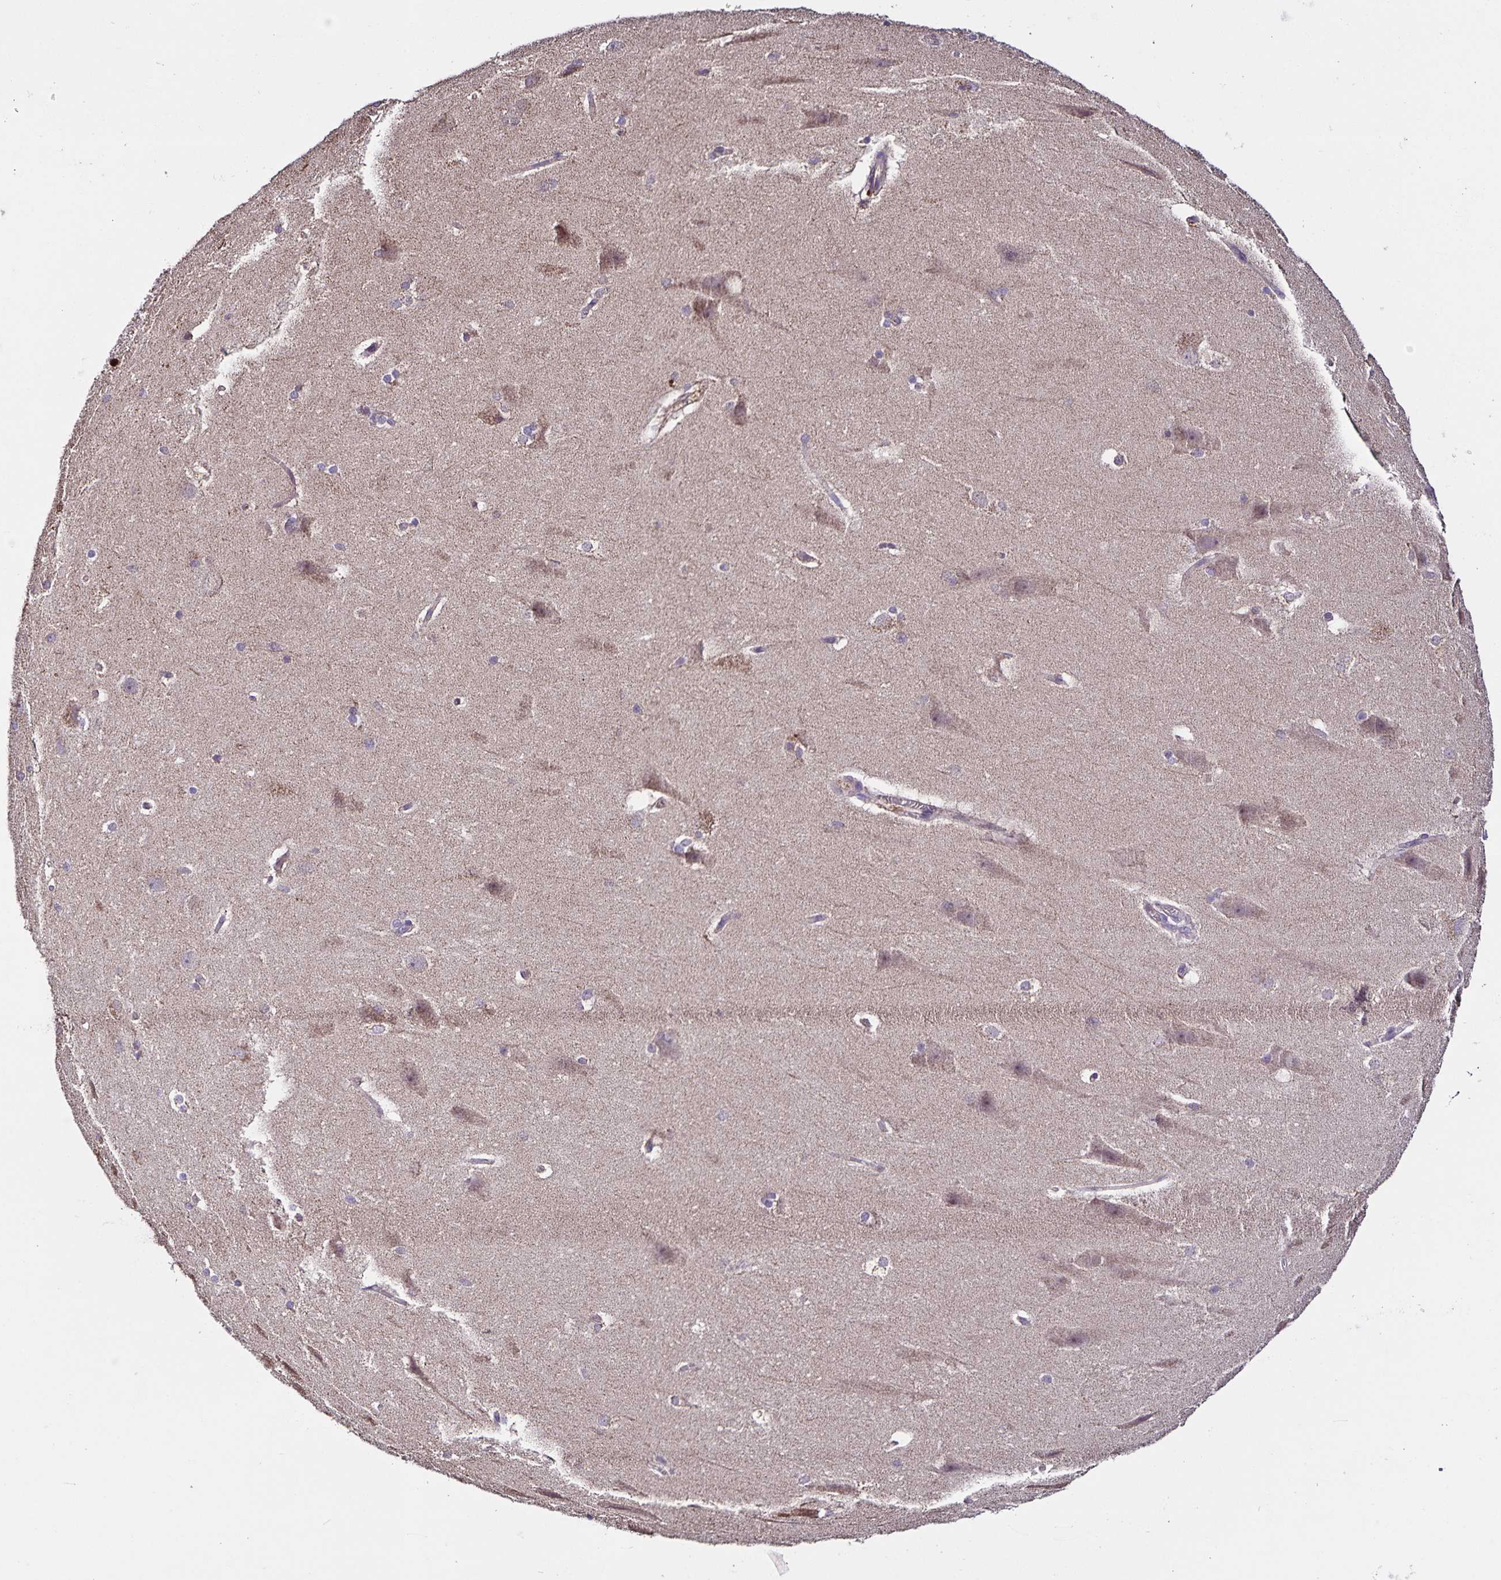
{"staining": {"intensity": "negative", "quantity": "none", "location": "none"}, "tissue": "hippocampus", "cell_type": "Glial cells", "image_type": "normal", "snomed": [{"axis": "morphology", "description": "Normal tissue, NOS"}, {"axis": "topography", "description": "Cerebral cortex"}, {"axis": "topography", "description": "Hippocampus"}], "caption": "Immunohistochemistry (IHC) histopathology image of benign human hippocampus stained for a protein (brown), which reveals no staining in glial cells.", "gene": "MAN1A1", "patient": {"sex": "female", "age": 19}}